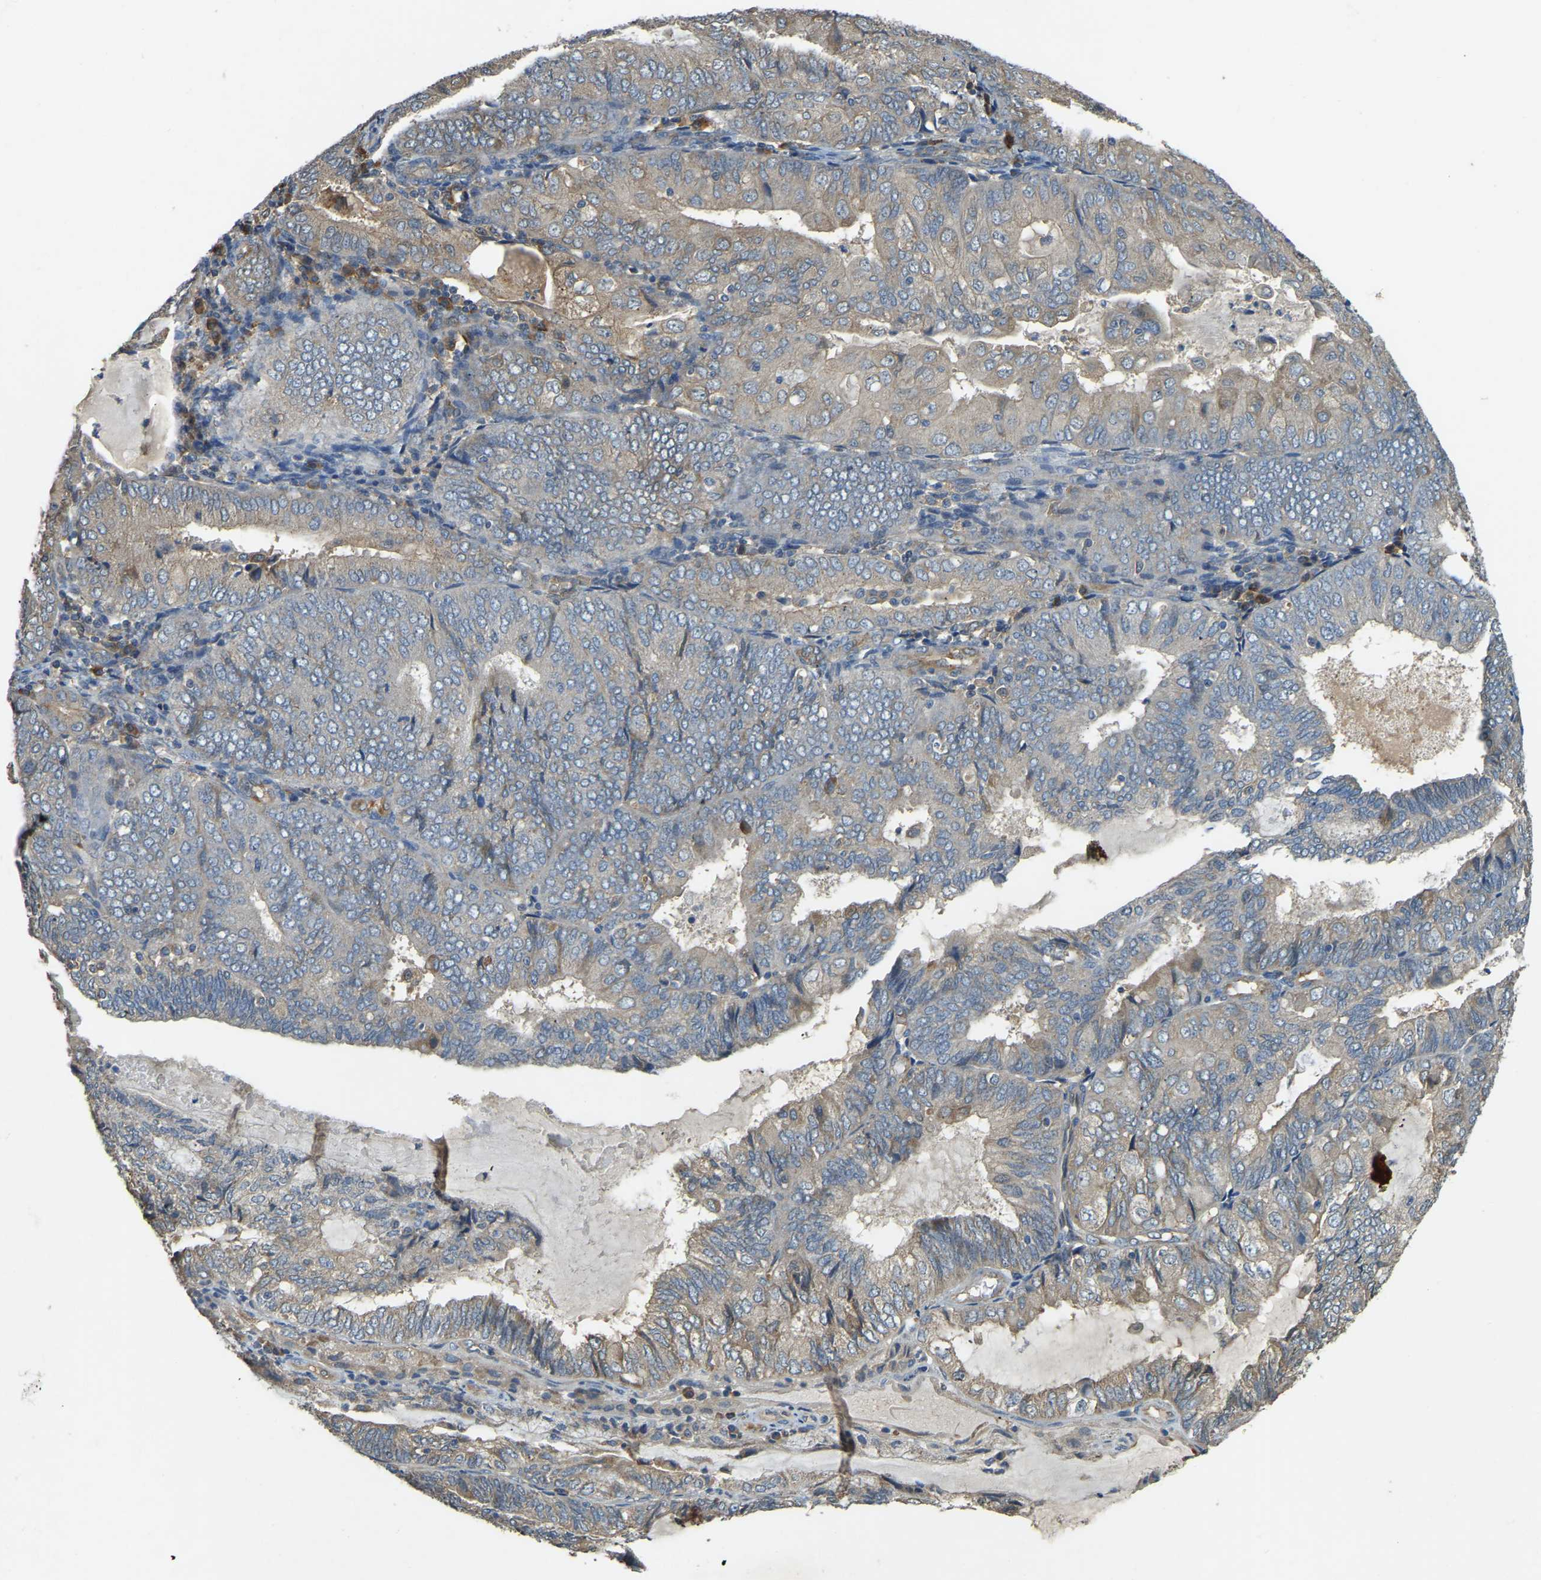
{"staining": {"intensity": "weak", "quantity": "<25%", "location": "cytoplasmic/membranous"}, "tissue": "endometrial cancer", "cell_type": "Tumor cells", "image_type": "cancer", "snomed": [{"axis": "morphology", "description": "Adenocarcinoma, NOS"}, {"axis": "topography", "description": "Endometrium"}], "caption": "Tumor cells are negative for protein expression in human endometrial cancer.", "gene": "CFLAR", "patient": {"sex": "female", "age": 81}}